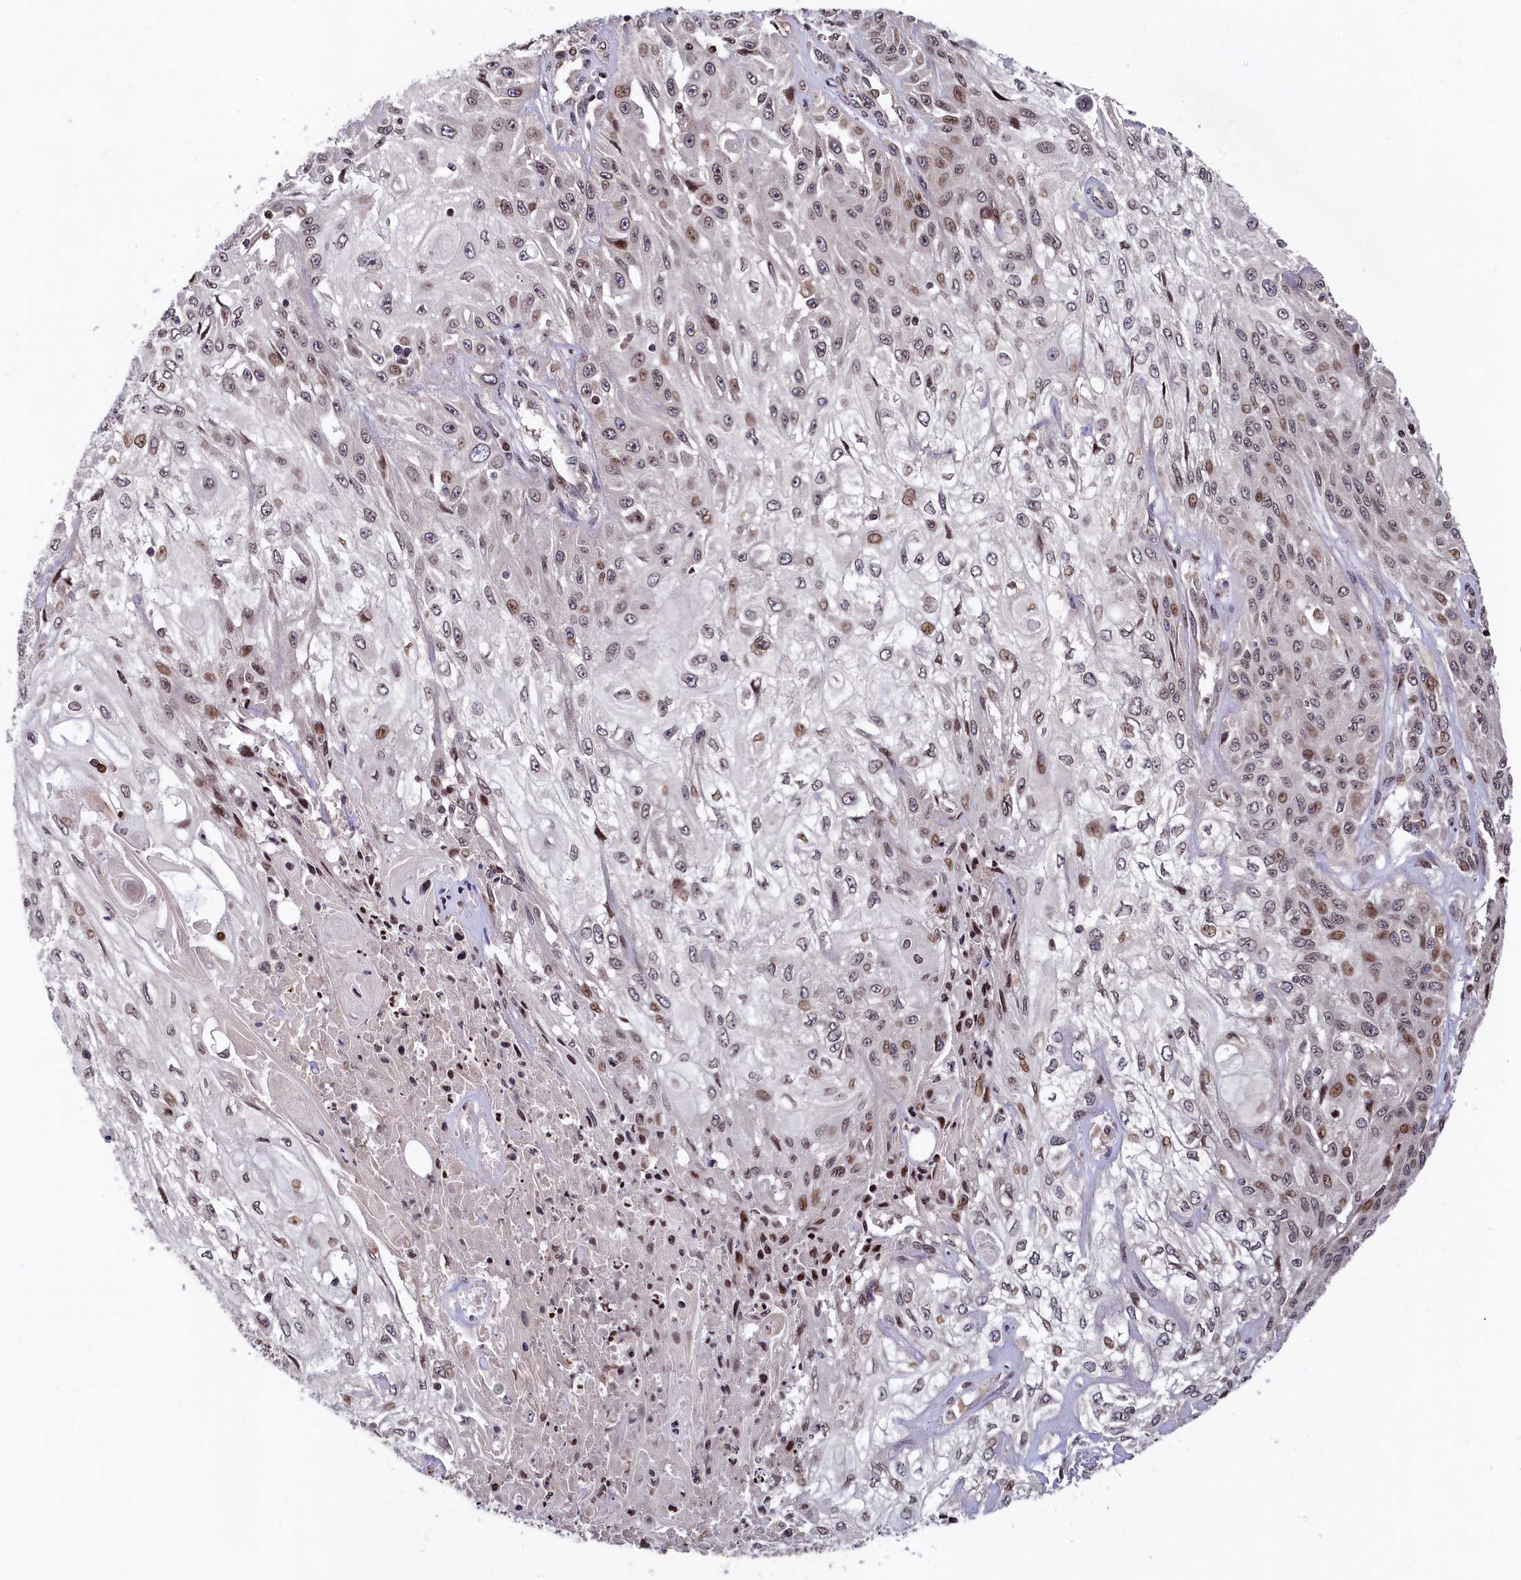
{"staining": {"intensity": "weak", "quantity": "<25%", "location": "nuclear"}, "tissue": "skin cancer", "cell_type": "Tumor cells", "image_type": "cancer", "snomed": [{"axis": "morphology", "description": "Squamous cell carcinoma, NOS"}, {"axis": "morphology", "description": "Squamous cell carcinoma, metastatic, NOS"}, {"axis": "topography", "description": "Skin"}, {"axis": "topography", "description": "Lymph node"}], "caption": "A micrograph of human squamous cell carcinoma (skin) is negative for staining in tumor cells.", "gene": "FAM217B", "patient": {"sex": "male", "age": 75}}